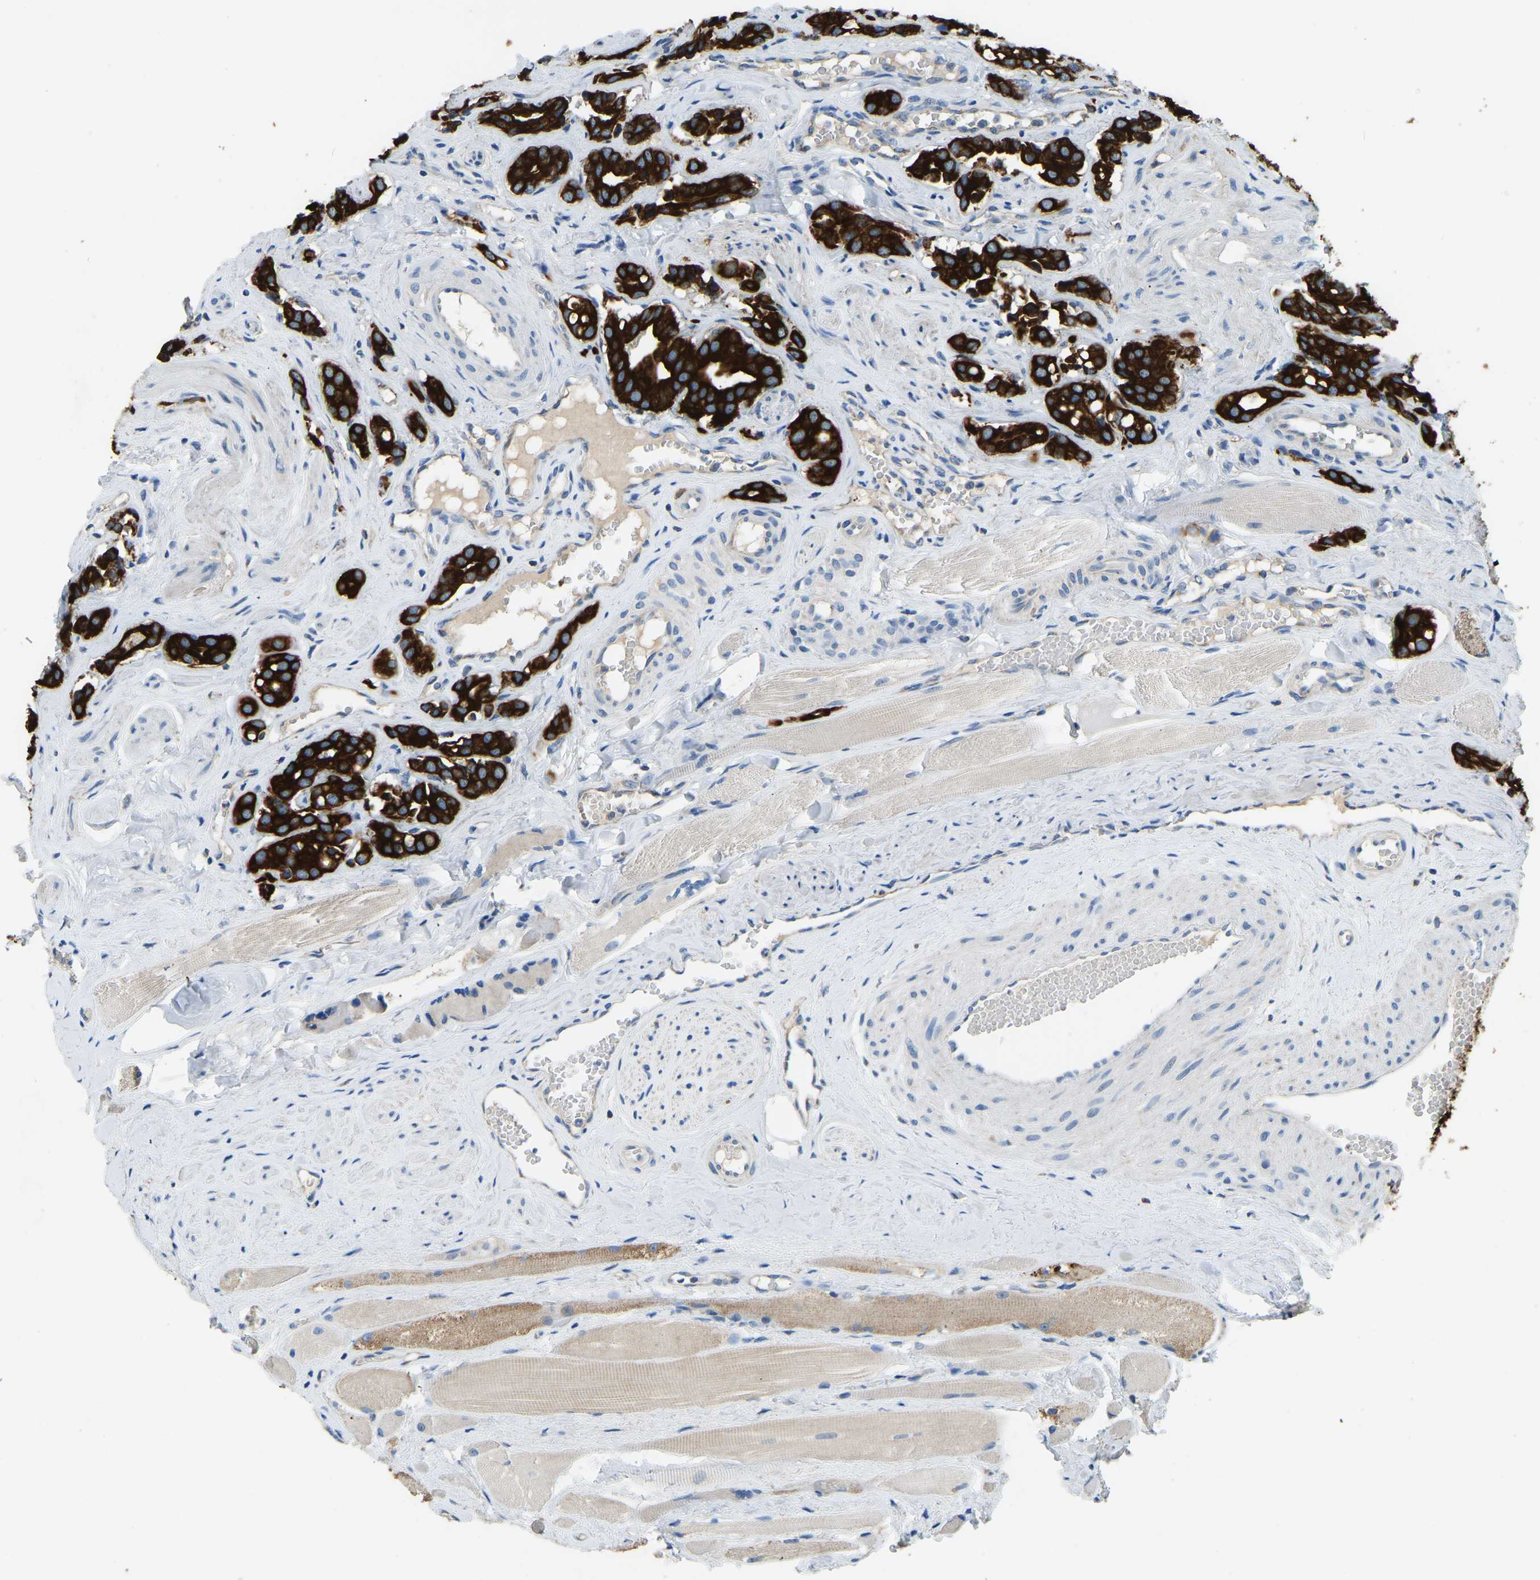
{"staining": {"intensity": "strong", "quantity": ">75%", "location": "cytoplasmic/membranous"}, "tissue": "prostate cancer", "cell_type": "Tumor cells", "image_type": "cancer", "snomed": [{"axis": "morphology", "description": "Adenocarcinoma, High grade"}, {"axis": "topography", "description": "Prostate"}], "caption": "This is an image of immunohistochemistry staining of prostate cancer (high-grade adenocarcinoma), which shows strong positivity in the cytoplasmic/membranous of tumor cells.", "gene": "ZNF200", "patient": {"sex": "male", "age": 52}}